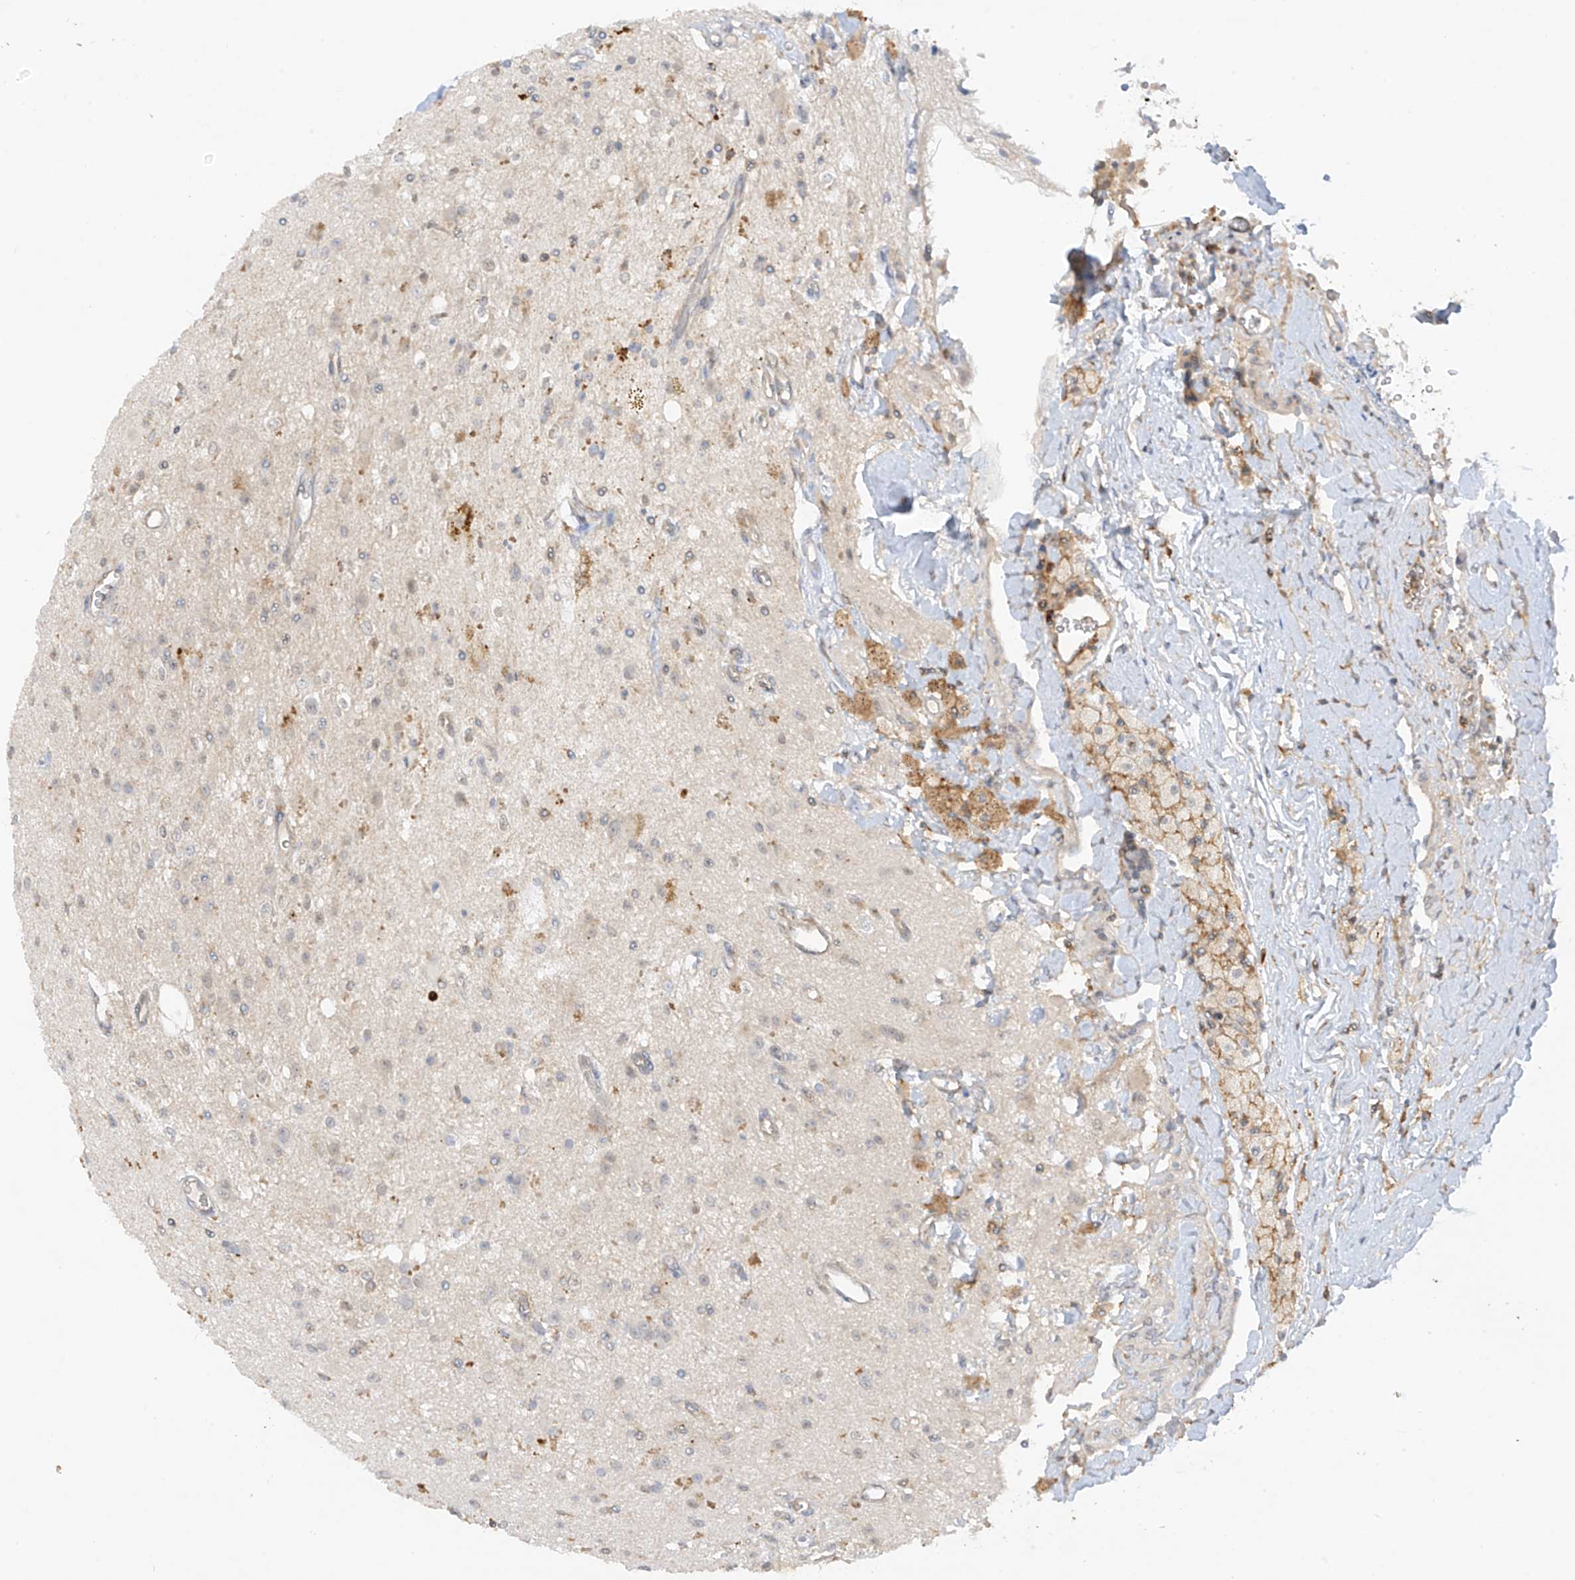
{"staining": {"intensity": "negative", "quantity": "none", "location": "none"}, "tissue": "glioma", "cell_type": "Tumor cells", "image_type": "cancer", "snomed": [{"axis": "morphology", "description": "Glioma, malignant, High grade"}, {"axis": "topography", "description": "Brain"}], "caption": "Image shows no protein staining in tumor cells of glioma tissue.", "gene": "ANGEL2", "patient": {"sex": "male", "age": 34}}